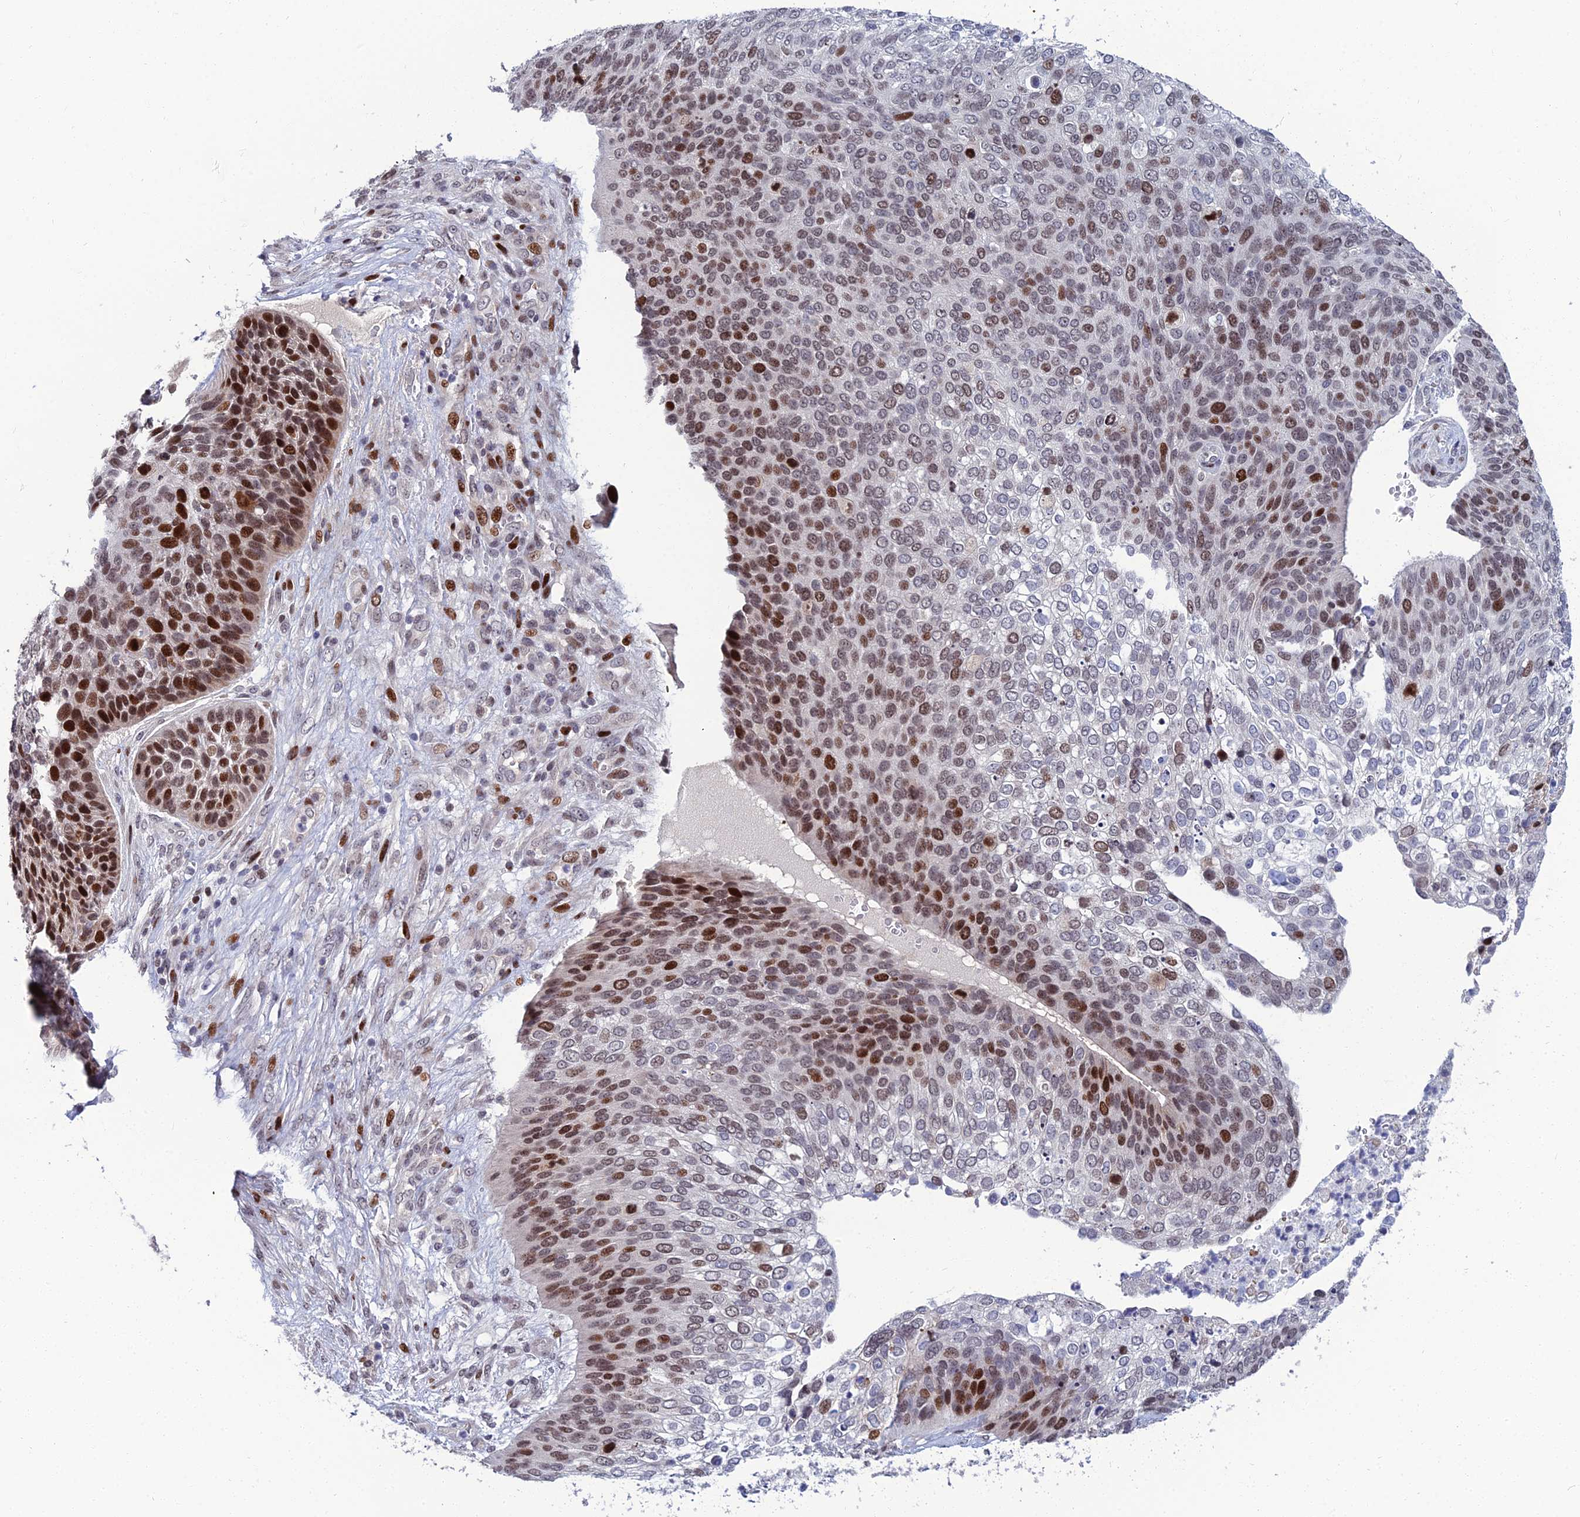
{"staining": {"intensity": "moderate", "quantity": "25%-75%", "location": "nuclear"}, "tissue": "skin cancer", "cell_type": "Tumor cells", "image_type": "cancer", "snomed": [{"axis": "morphology", "description": "Basal cell carcinoma"}, {"axis": "topography", "description": "Skin"}], "caption": "High-power microscopy captured an immunohistochemistry photomicrograph of skin cancer (basal cell carcinoma), revealing moderate nuclear staining in approximately 25%-75% of tumor cells. (DAB (3,3'-diaminobenzidine) IHC, brown staining for protein, blue staining for nuclei).", "gene": "TAF9B", "patient": {"sex": "female", "age": 74}}